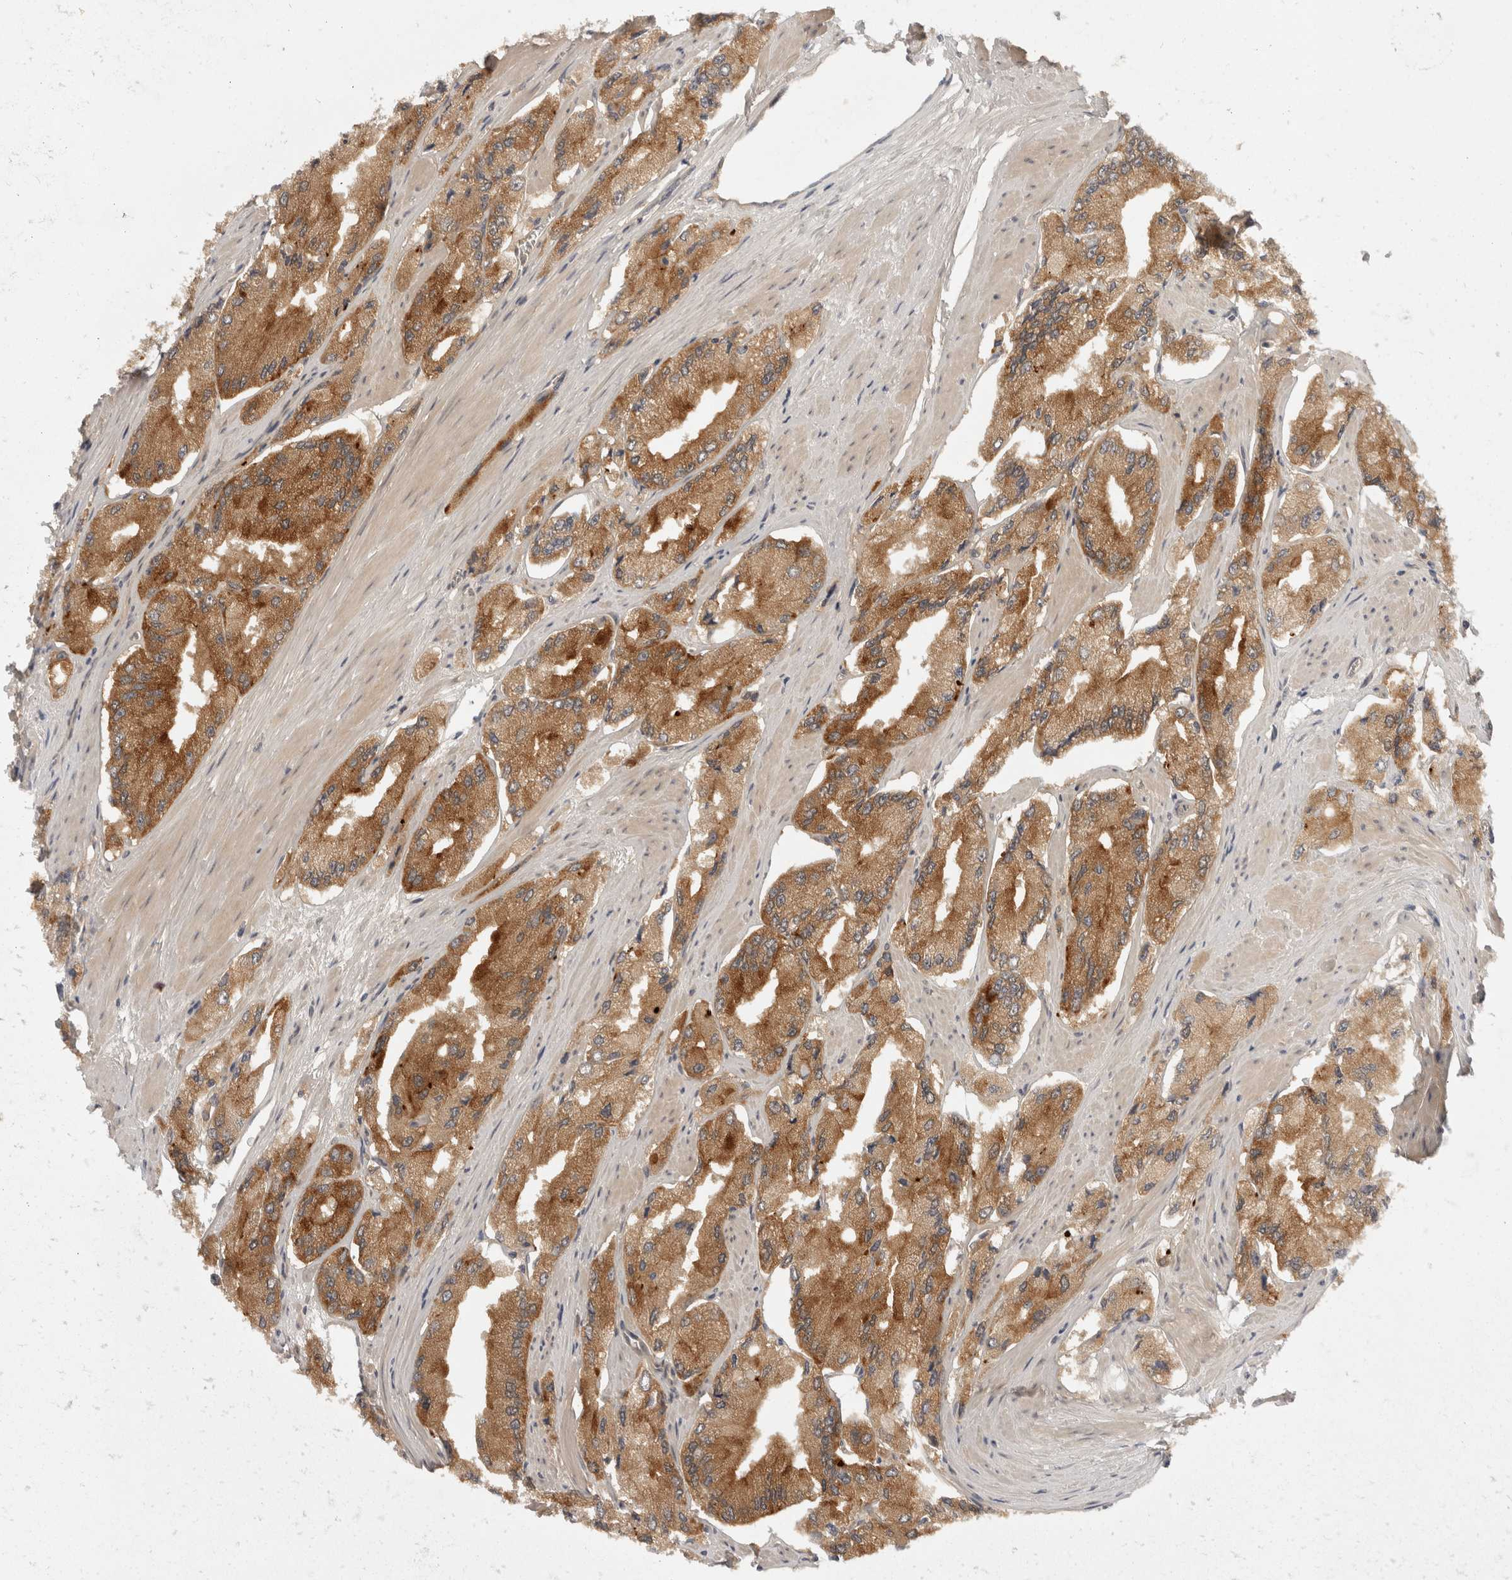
{"staining": {"intensity": "moderate", "quantity": ">75%", "location": "cytoplasmic/membranous"}, "tissue": "prostate cancer", "cell_type": "Tumor cells", "image_type": "cancer", "snomed": [{"axis": "morphology", "description": "Adenocarcinoma, High grade"}, {"axis": "topography", "description": "Prostate"}], "caption": "The photomicrograph displays immunohistochemical staining of prostate cancer. There is moderate cytoplasmic/membranous positivity is seen in approximately >75% of tumor cells.", "gene": "TOM1L2", "patient": {"sex": "male", "age": 58}}